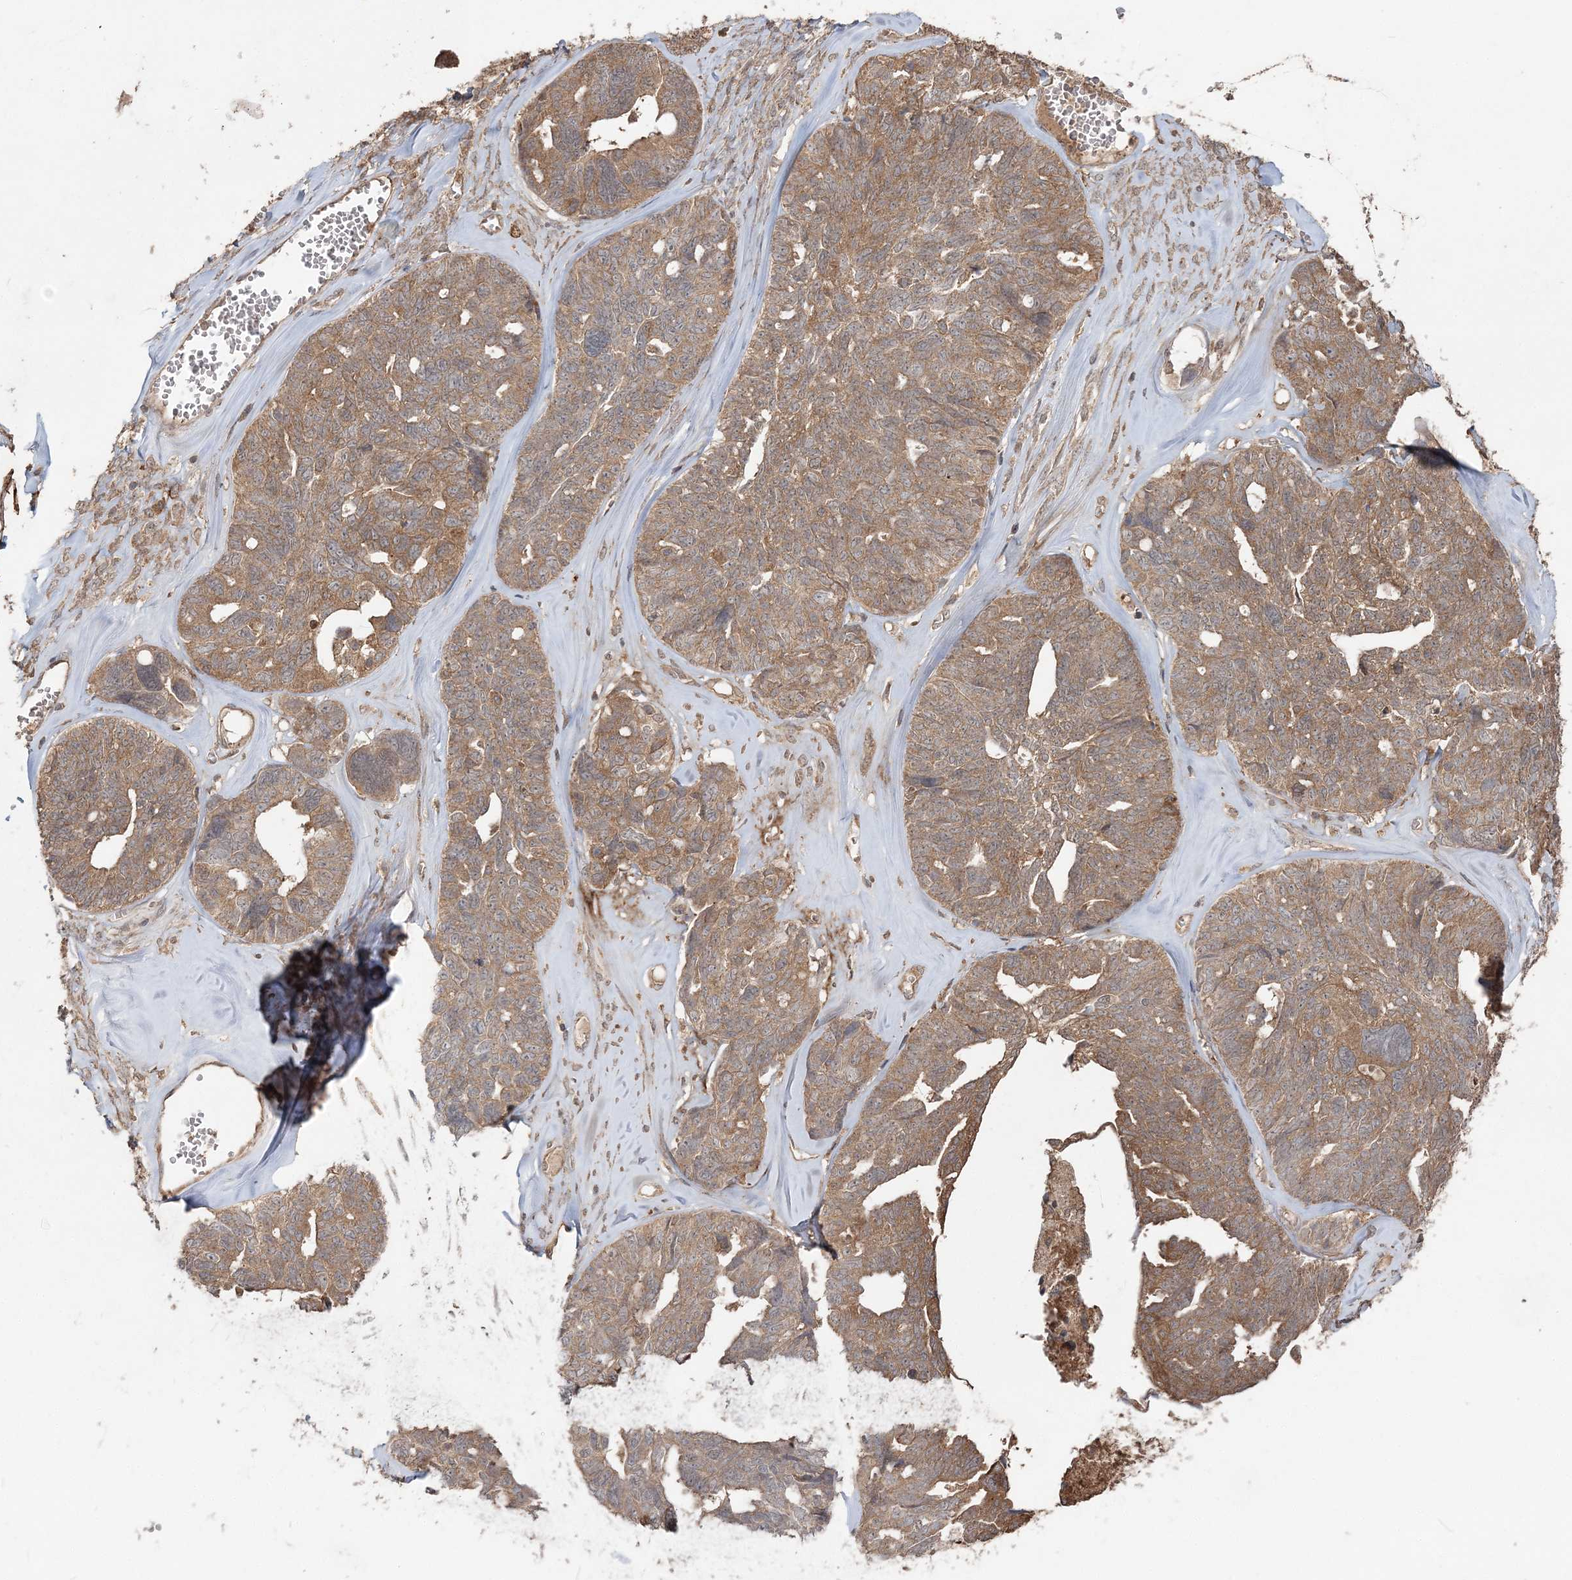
{"staining": {"intensity": "moderate", "quantity": ">75%", "location": "cytoplasmic/membranous"}, "tissue": "ovarian cancer", "cell_type": "Tumor cells", "image_type": "cancer", "snomed": [{"axis": "morphology", "description": "Cystadenocarcinoma, serous, NOS"}, {"axis": "topography", "description": "Ovary"}], "caption": "The photomicrograph reveals immunohistochemical staining of ovarian serous cystadenocarcinoma. There is moderate cytoplasmic/membranous staining is present in approximately >75% of tumor cells. (DAB (3,3'-diaminobenzidine) IHC with brightfield microscopy, high magnification).", "gene": "SPRY1", "patient": {"sex": "female", "age": 79}}